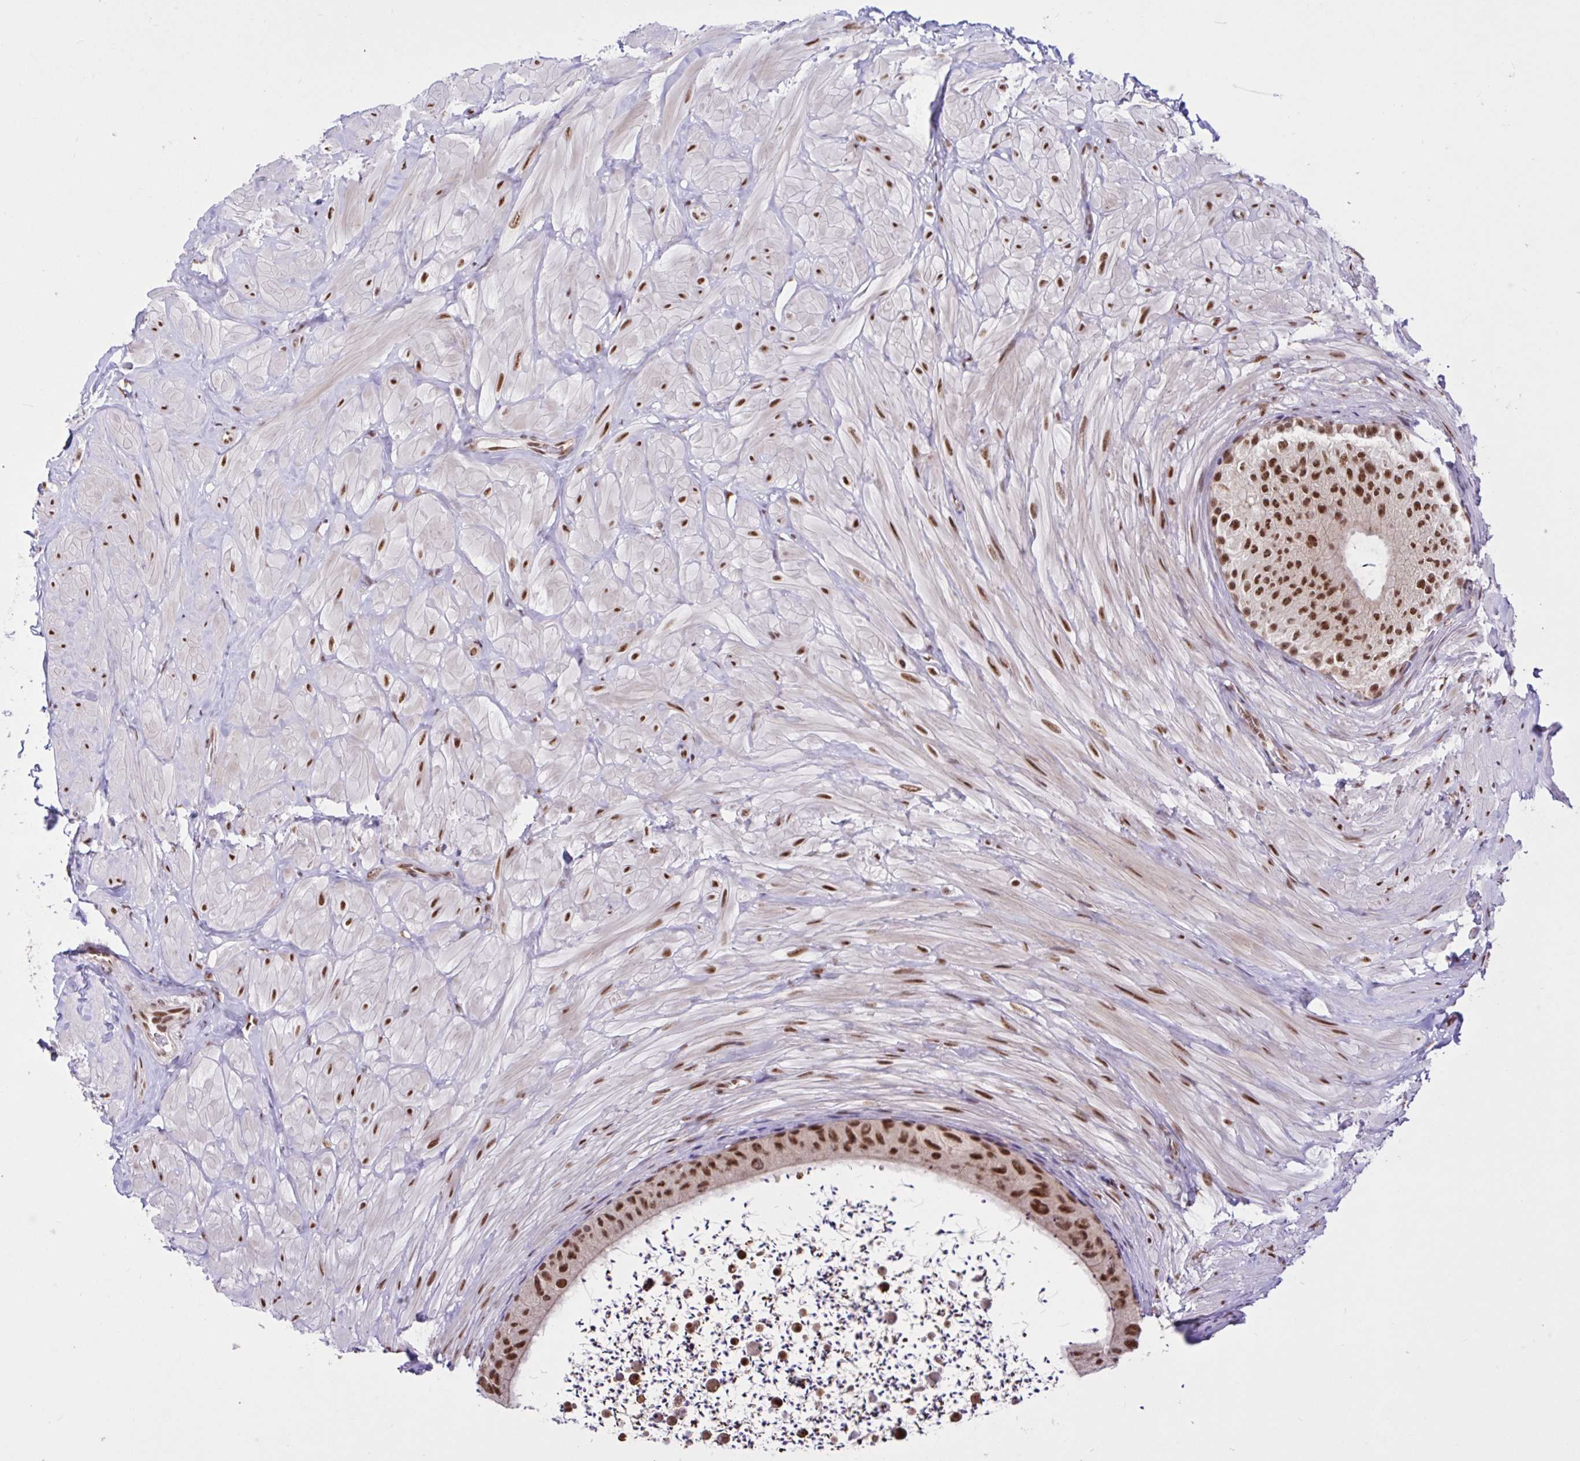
{"staining": {"intensity": "strong", "quantity": ">75%", "location": "nuclear"}, "tissue": "epididymis", "cell_type": "Glandular cells", "image_type": "normal", "snomed": [{"axis": "morphology", "description": "Normal tissue, NOS"}, {"axis": "topography", "description": "Epididymis"}, {"axis": "topography", "description": "Peripheral nerve tissue"}], "caption": "Strong nuclear positivity for a protein is identified in about >75% of glandular cells of benign epididymis using IHC.", "gene": "CCDC12", "patient": {"sex": "male", "age": 32}}